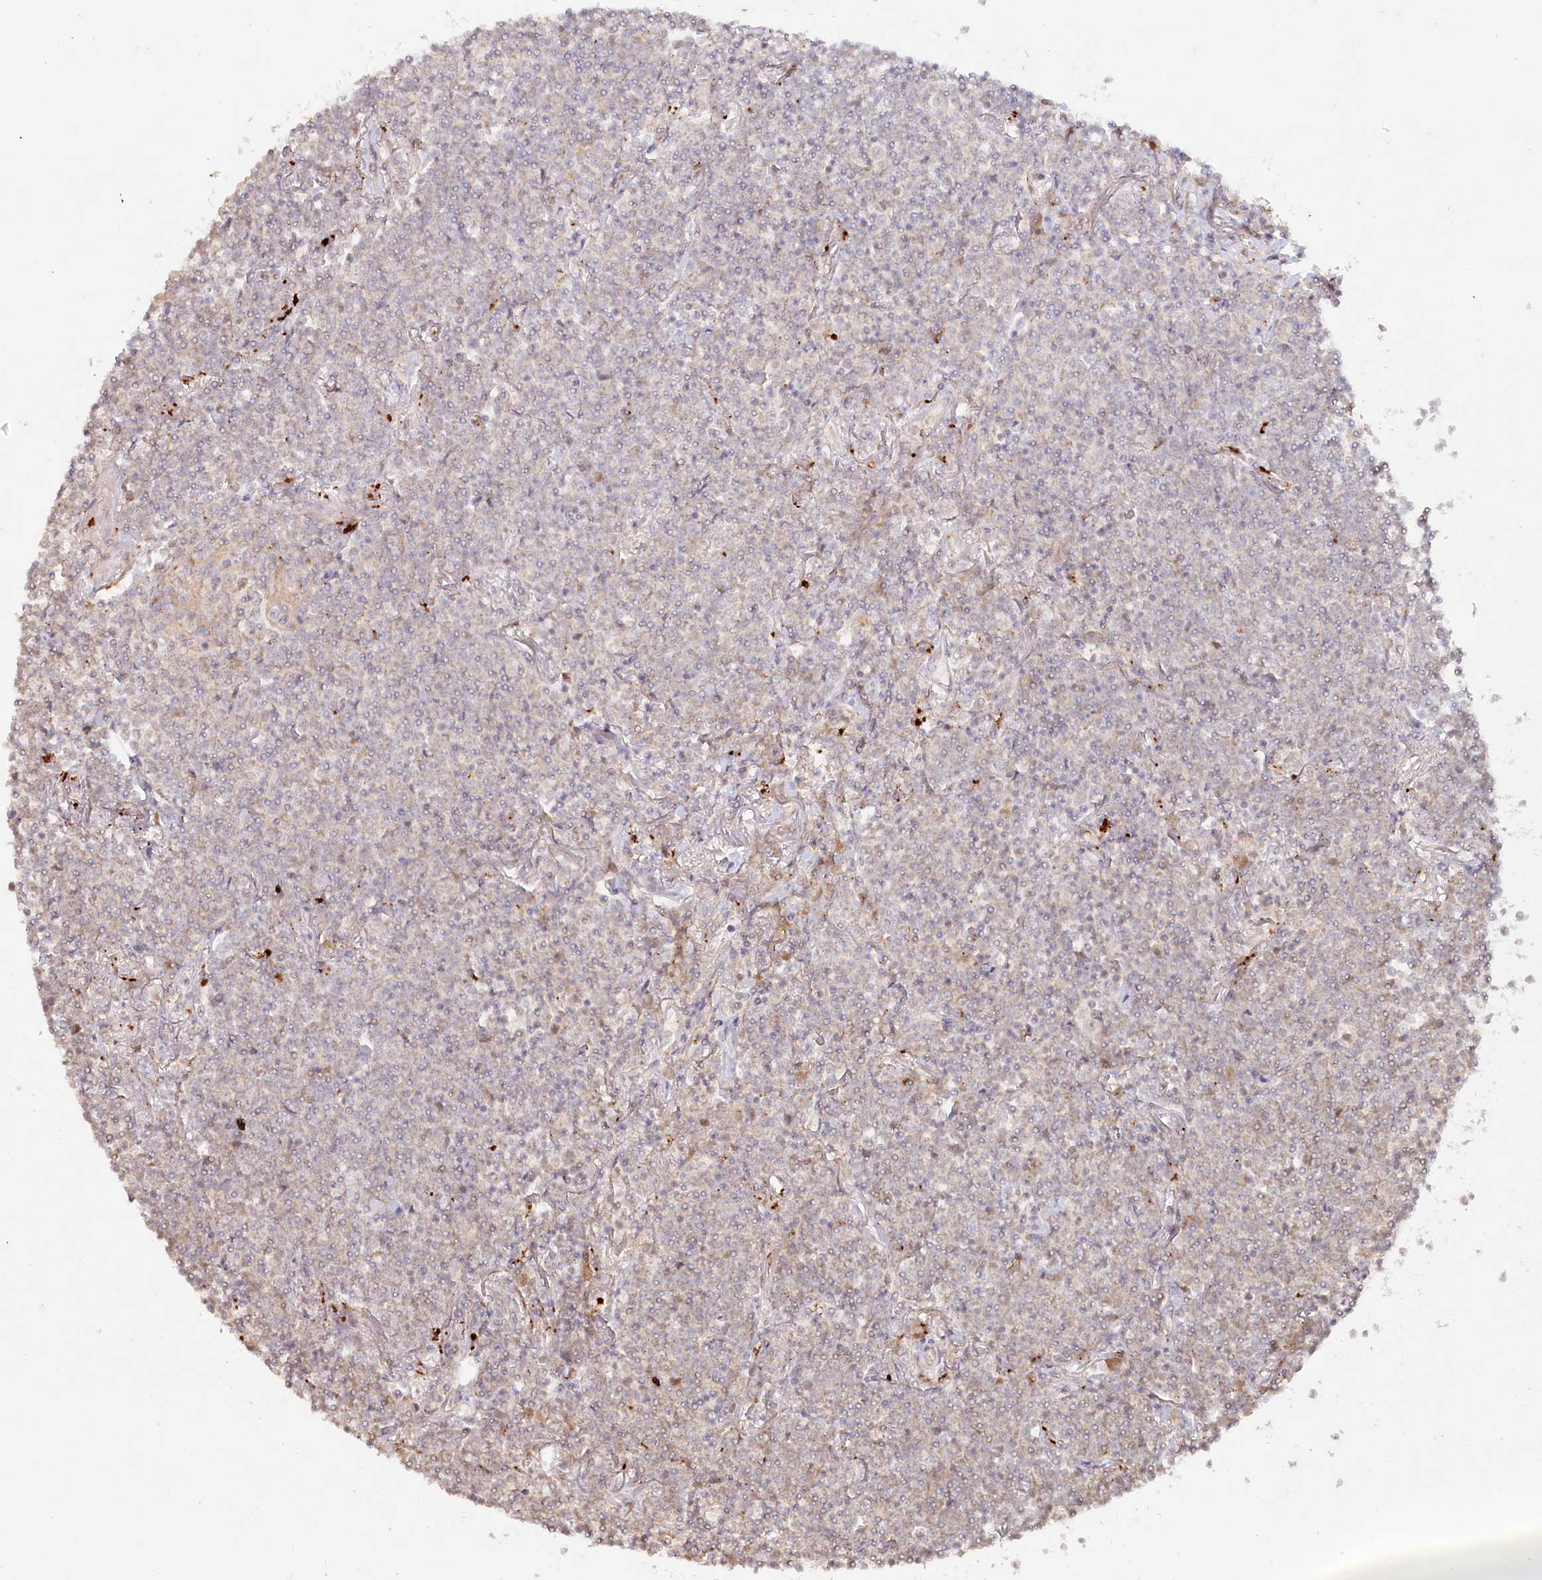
{"staining": {"intensity": "negative", "quantity": "none", "location": "none"}, "tissue": "lymphoma", "cell_type": "Tumor cells", "image_type": "cancer", "snomed": [{"axis": "morphology", "description": "Malignant lymphoma, non-Hodgkin's type, Low grade"}, {"axis": "topography", "description": "Lung"}], "caption": "High magnification brightfield microscopy of malignant lymphoma, non-Hodgkin's type (low-grade) stained with DAB (3,3'-diaminobenzidine) (brown) and counterstained with hematoxylin (blue): tumor cells show no significant positivity.", "gene": "PSAPL1", "patient": {"sex": "female", "age": 71}}